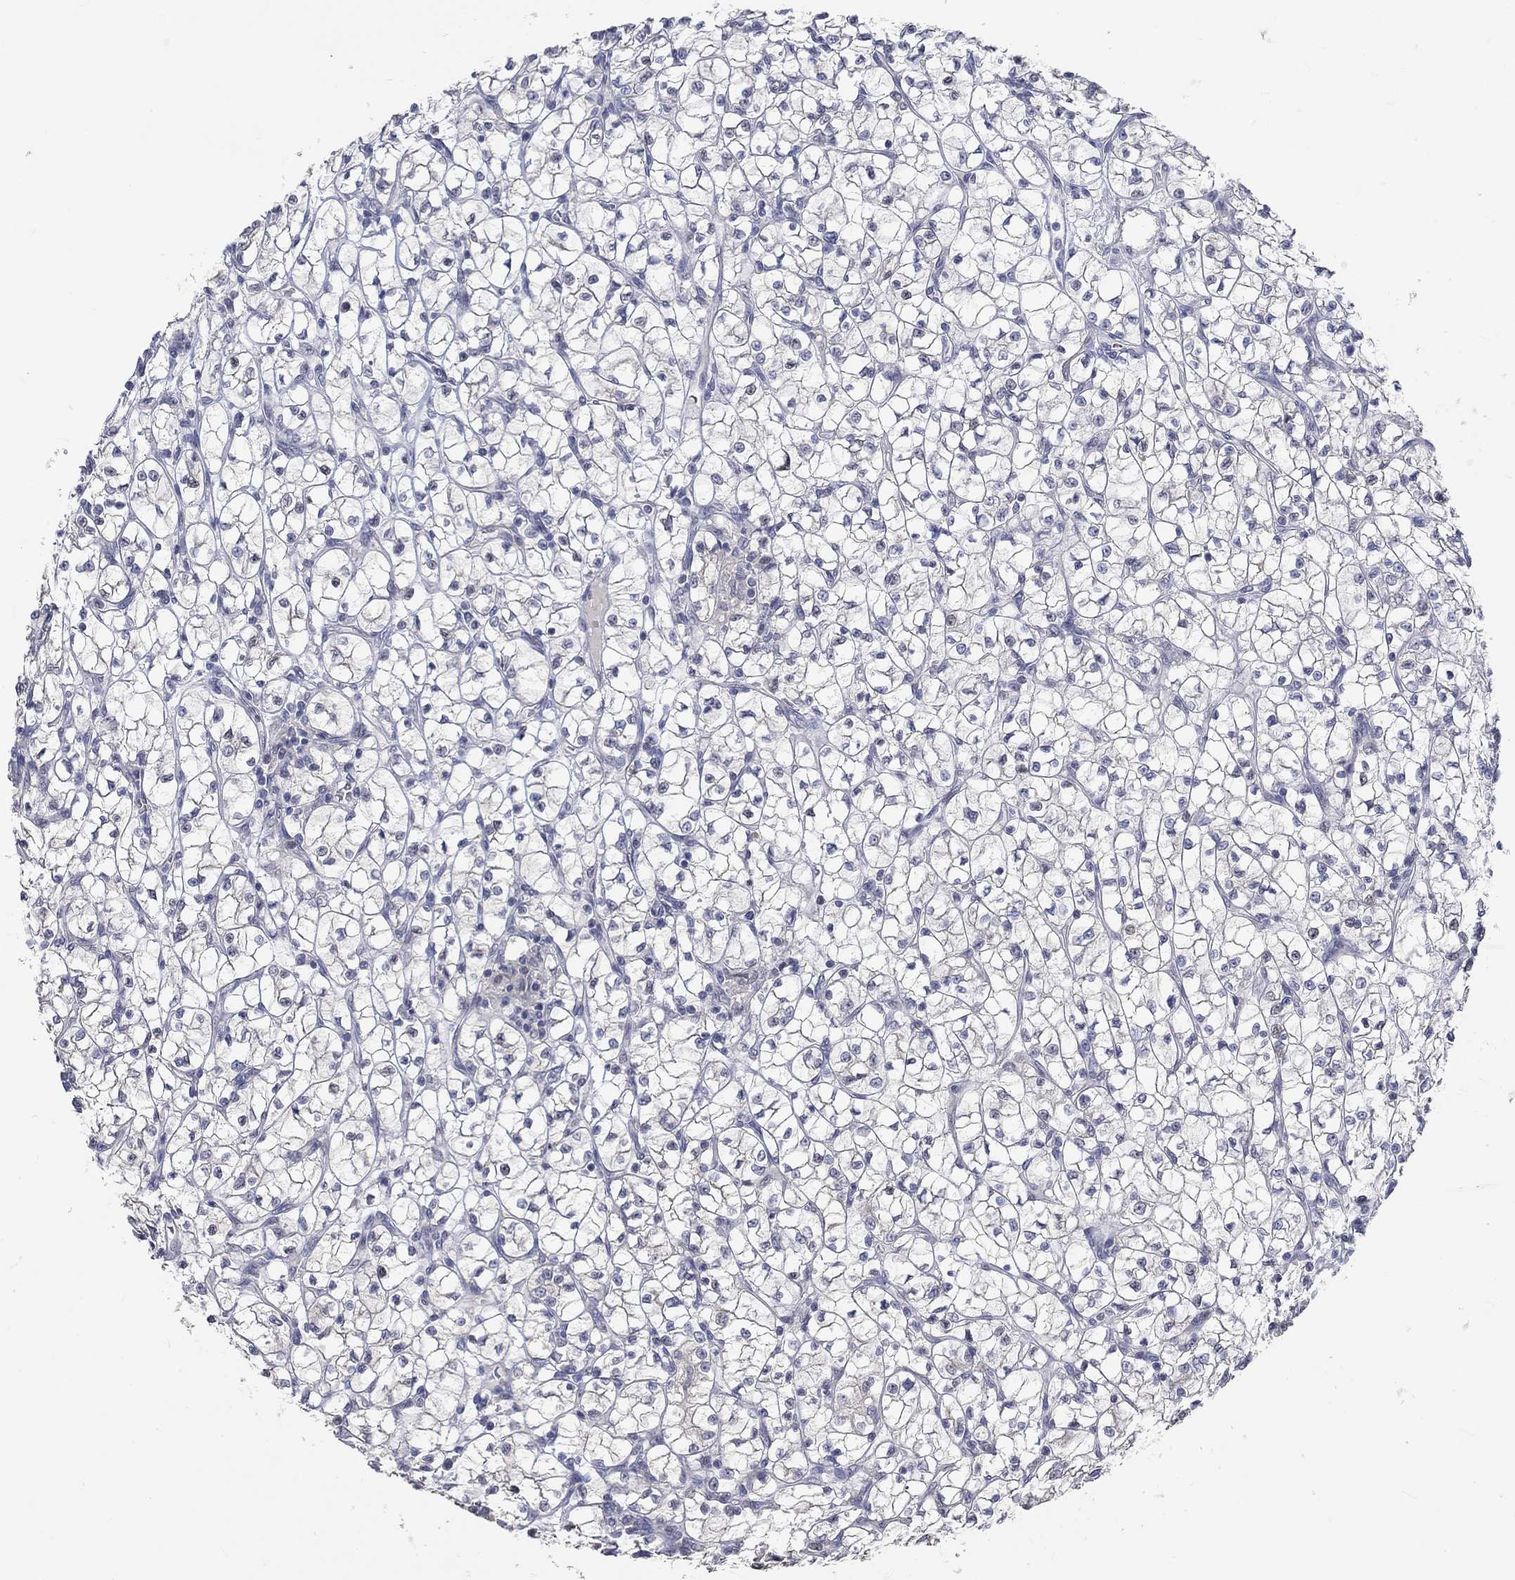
{"staining": {"intensity": "negative", "quantity": "none", "location": "none"}, "tissue": "renal cancer", "cell_type": "Tumor cells", "image_type": "cancer", "snomed": [{"axis": "morphology", "description": "Adenocarcinoma, NOS"}, {"axis": "topography", "description": "Kidney"}], "caption": "Immunohistochemical staining of human adenocarcinoma (renal) demonstrates no significant expression in tumor cells.", "gene": "PNMA5", "patient": {"sex": "female", "age": 64}}